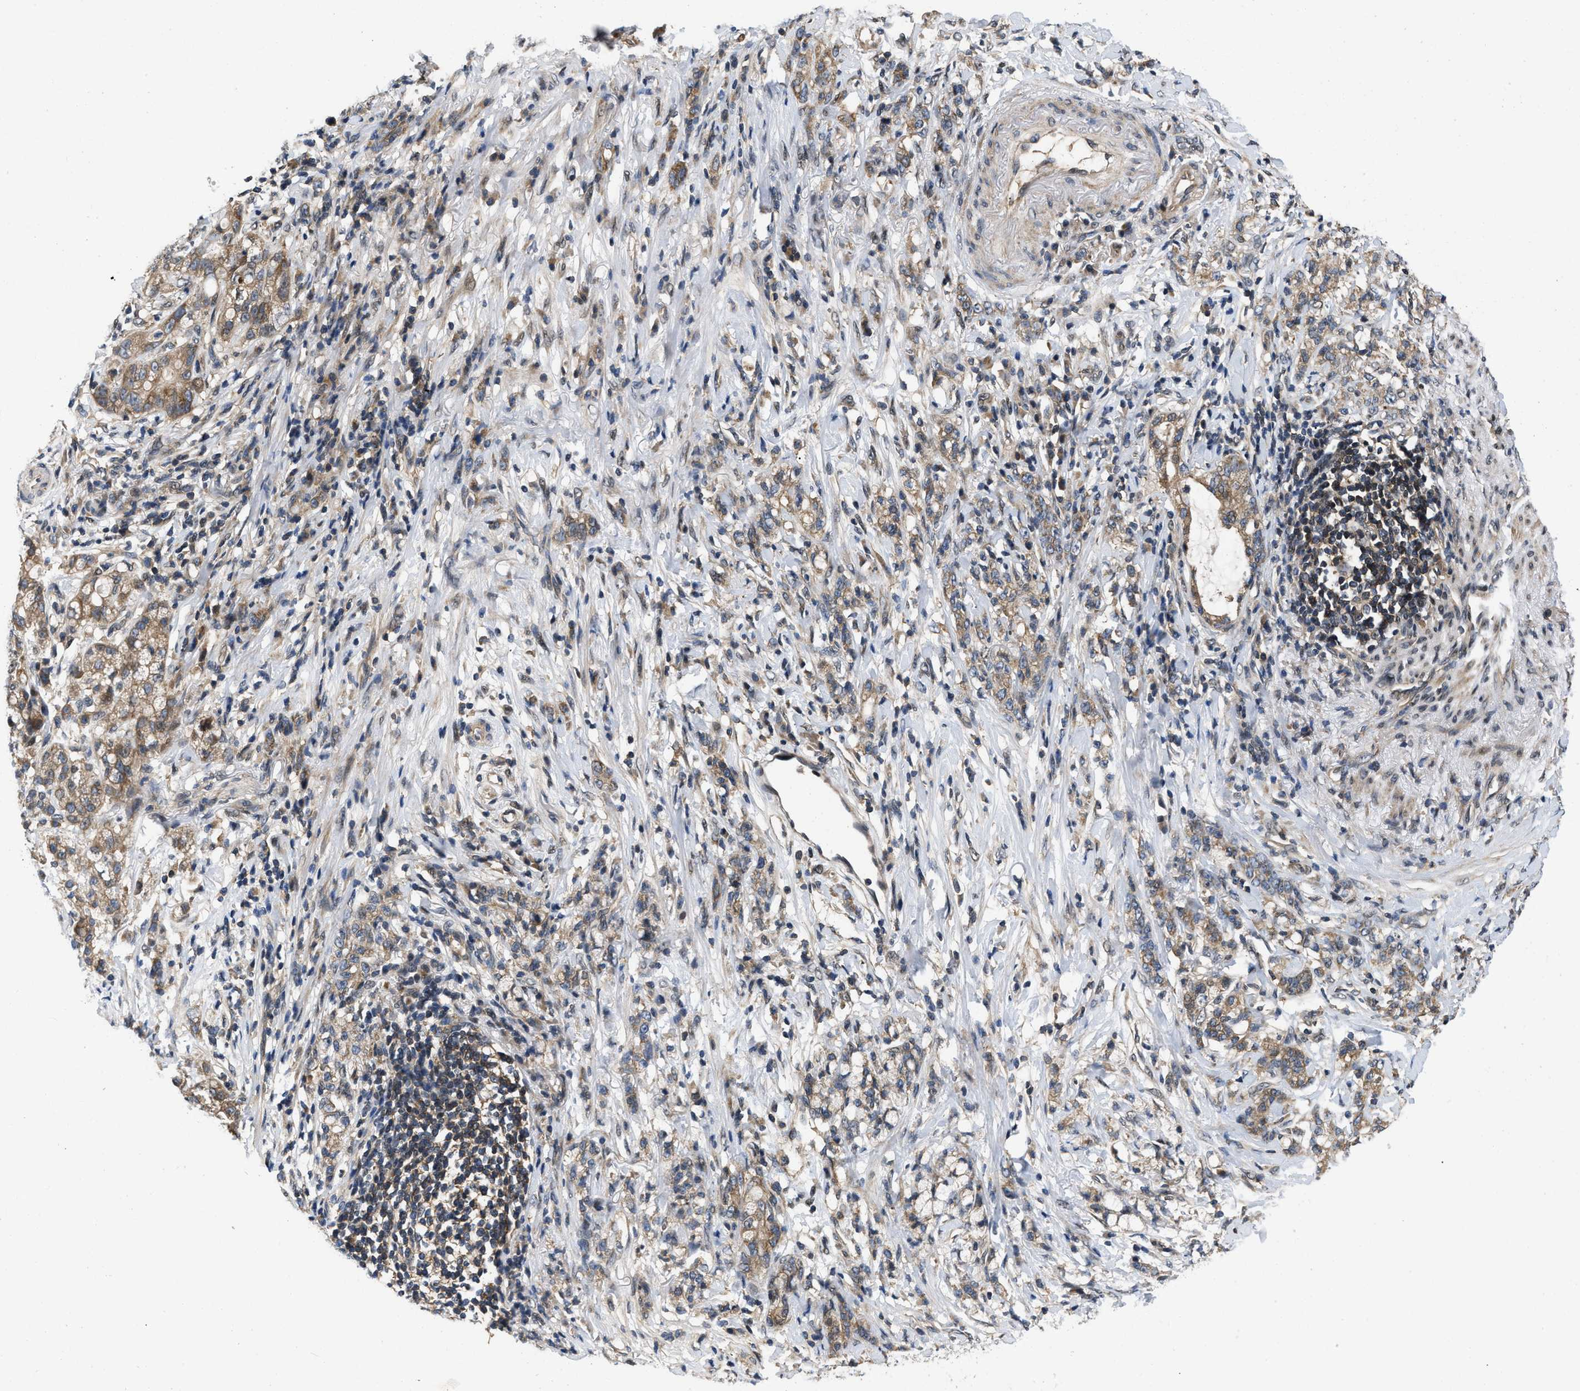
{"staining": {"intensity": "moderate", "quantity": ">75%", "location": "cytoplasmic/membranous"}, "tissue": "stomach cancer", "cell_type": "Tumor cells", "image_type": "cancer", "snomed": [{"axis": "morphology", "description": "Adenocarcinoma, NOS"}, {"axis": "topography", "description": "Stomach, lower"}], "caption": "An immunohistochemistry (IHC) histopathology image of neoplastic tissue is shown. Protein staining in brown shows moderate cytoplasmic/membranous positivity in stomach cancer within tumor cells.", "gene": "PRDM14", "patient": {"sex": "male", "age": 88}}